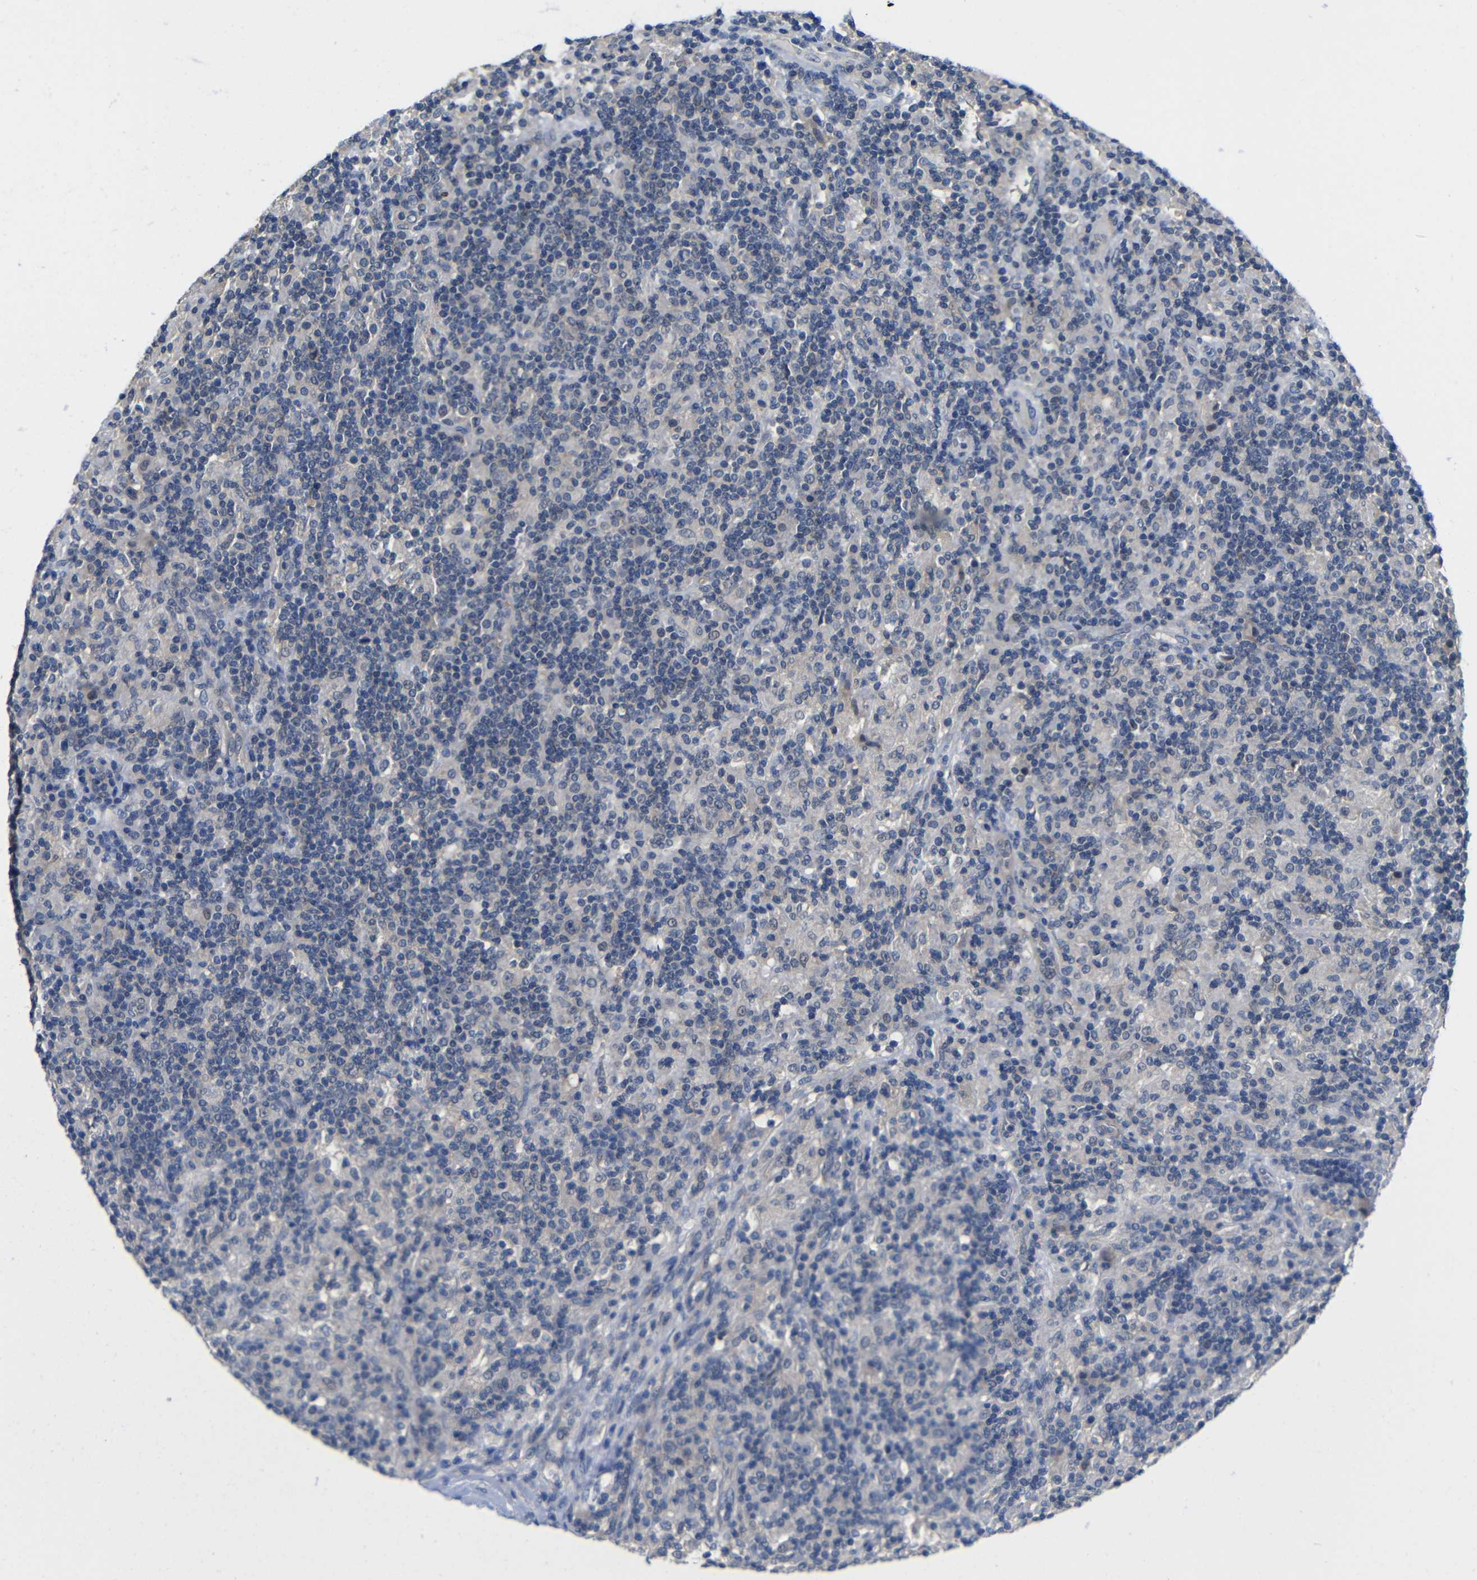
{"staining": {"intensity": "negative", "quantity": "none", "location": "none"}, "tissue": "lymphoma", "cell_type": "Tumor cells", "image_type": "cancer", "snomed": [{"axis": "morphology", "description": "Hodgkin's disease, NOS"}, {"axis": "topography", "description": "Lymph node"}], "caption": "Immunohistochemical staining of human Hodgkin's disease shows no significant expression in tumor cells.", "gene": "ZNF90", "patient": {"sex": "male", "age": 70}}